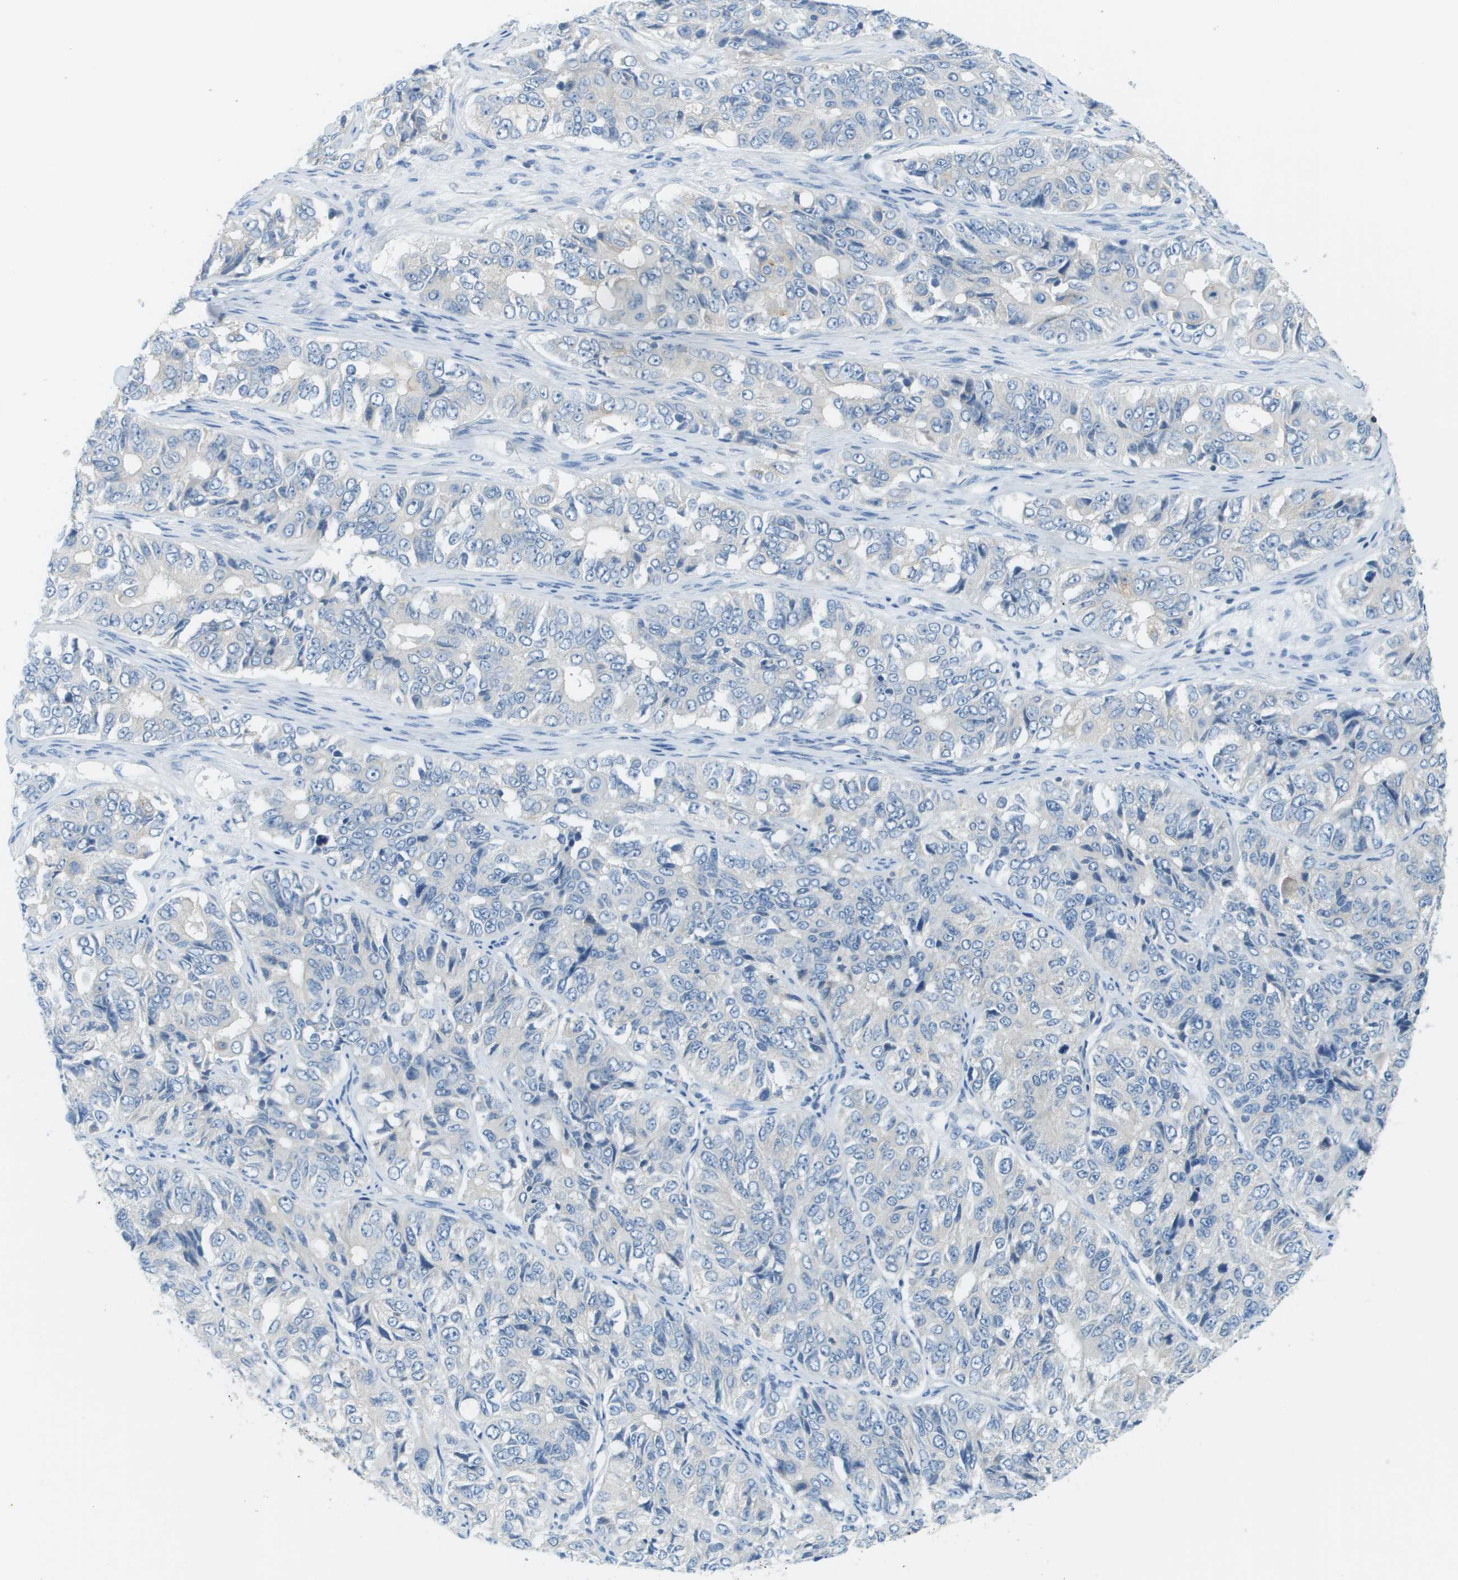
{"staining": {"intensity": "negative", "quantity": "none", "location": "none"}, "tissue": "ovarian cancer", "cell_type": "Tumor cells", "image_type": "cancer", "snomed": [{"axis": "morphology", "description": "Carcinoma, endometroid"}, {"axis": "topography", "description": "Ovary"}], "caption": "Ovarian endometroid carcinoma stained for a protein using immunohistochemistry (IHC) exhibits no expression tumor cells.", "gene": "DNAJB11", "patient": {"sex": "female", "age": 51}}